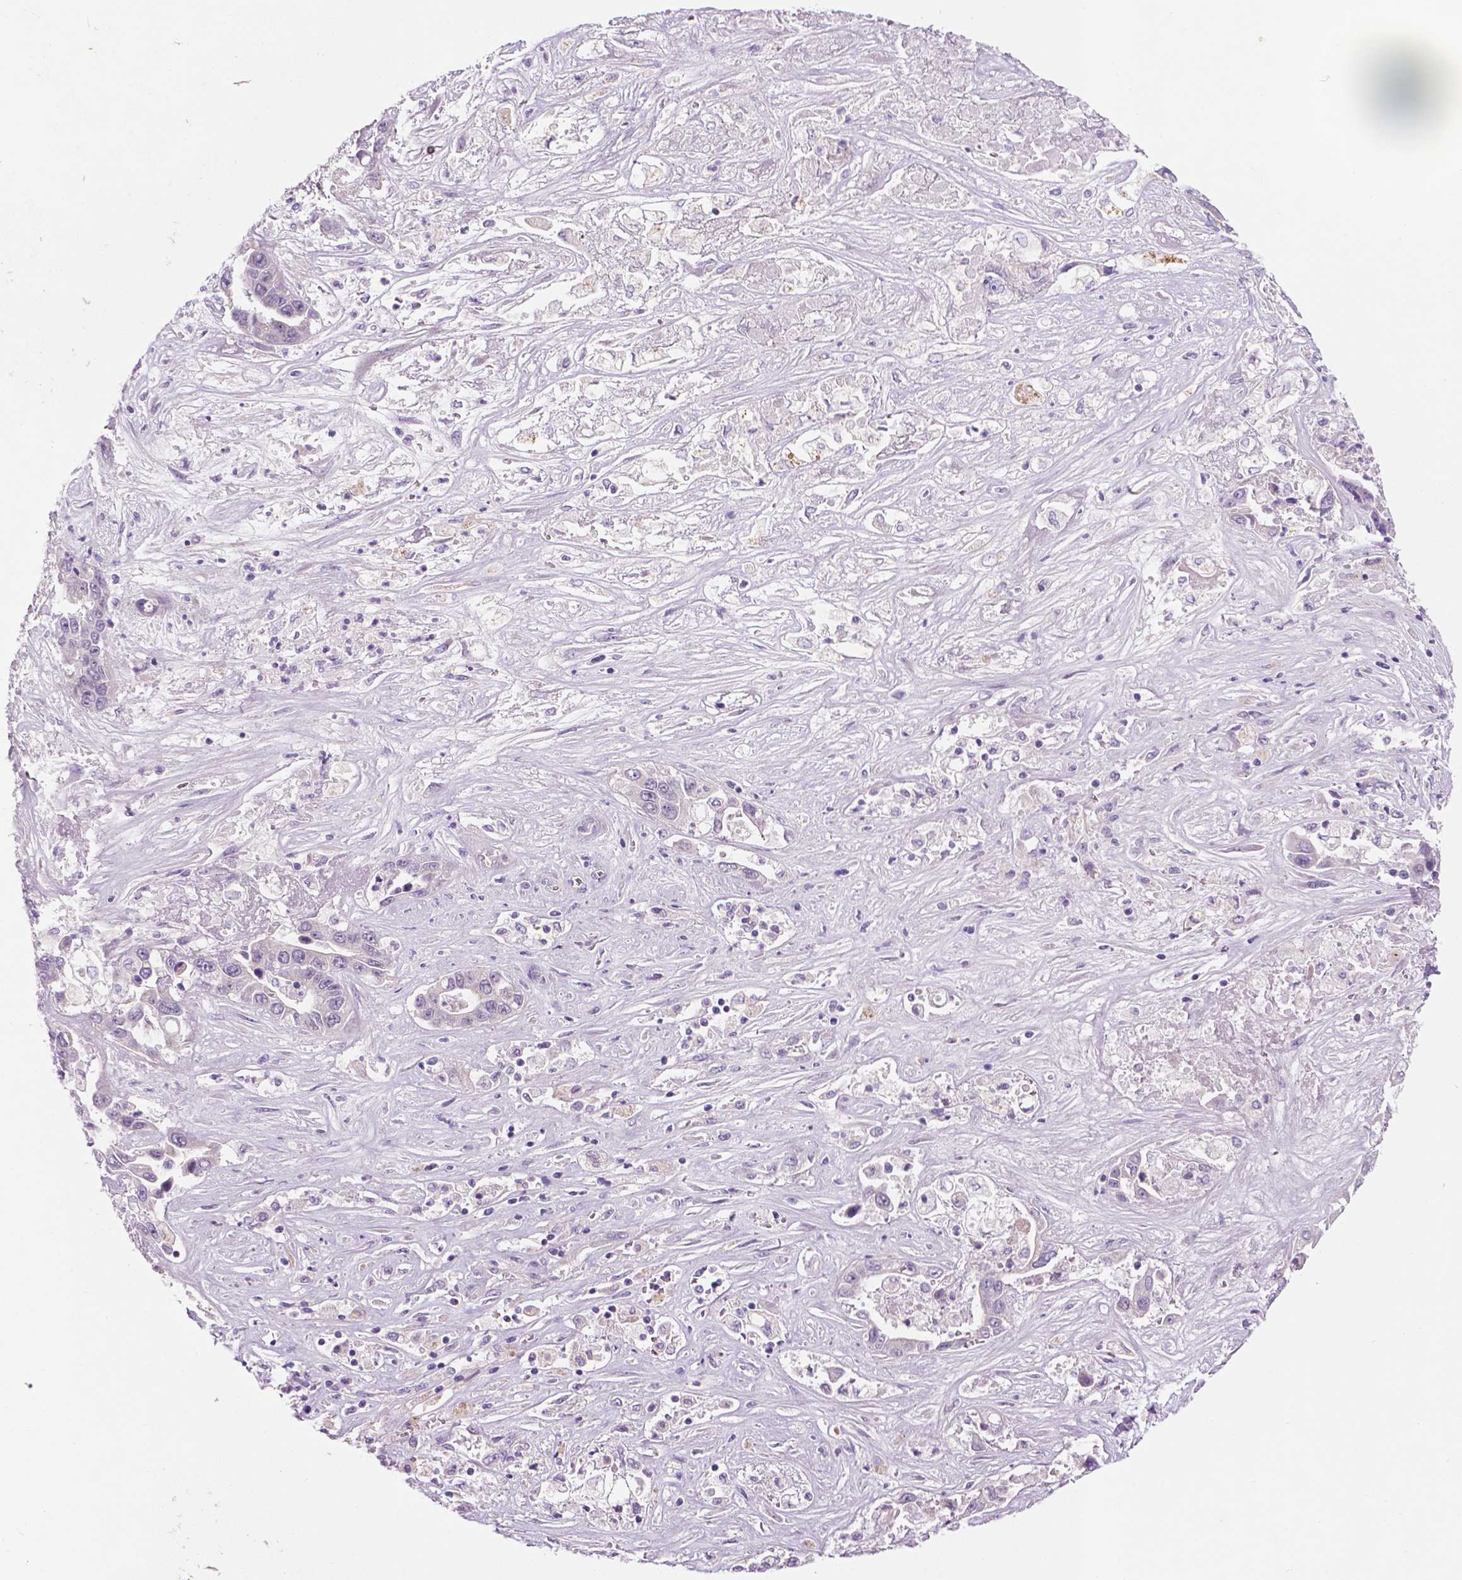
{"staining": {"intensity": "negative", "quantity": "none", "location": "none"}, "tissue": "liver cancer", "cell_type": "Tumor cells", "image_type": "cancer", "snomed": [{"axis": "morphology", "description": "Cholangiocarcinoma"}, {"axis": "topography", "description": "Liver"}], "caption": "High magnification brightfield microscopy of liver cancer stained with DAB (3,3'-diaminobenzidine) (brown) and counterstained with hematoxylin (blue): tumor cells show no significant expression.", "gene": "FAM50B", "patient": {"sex": "female", "age": 52}}